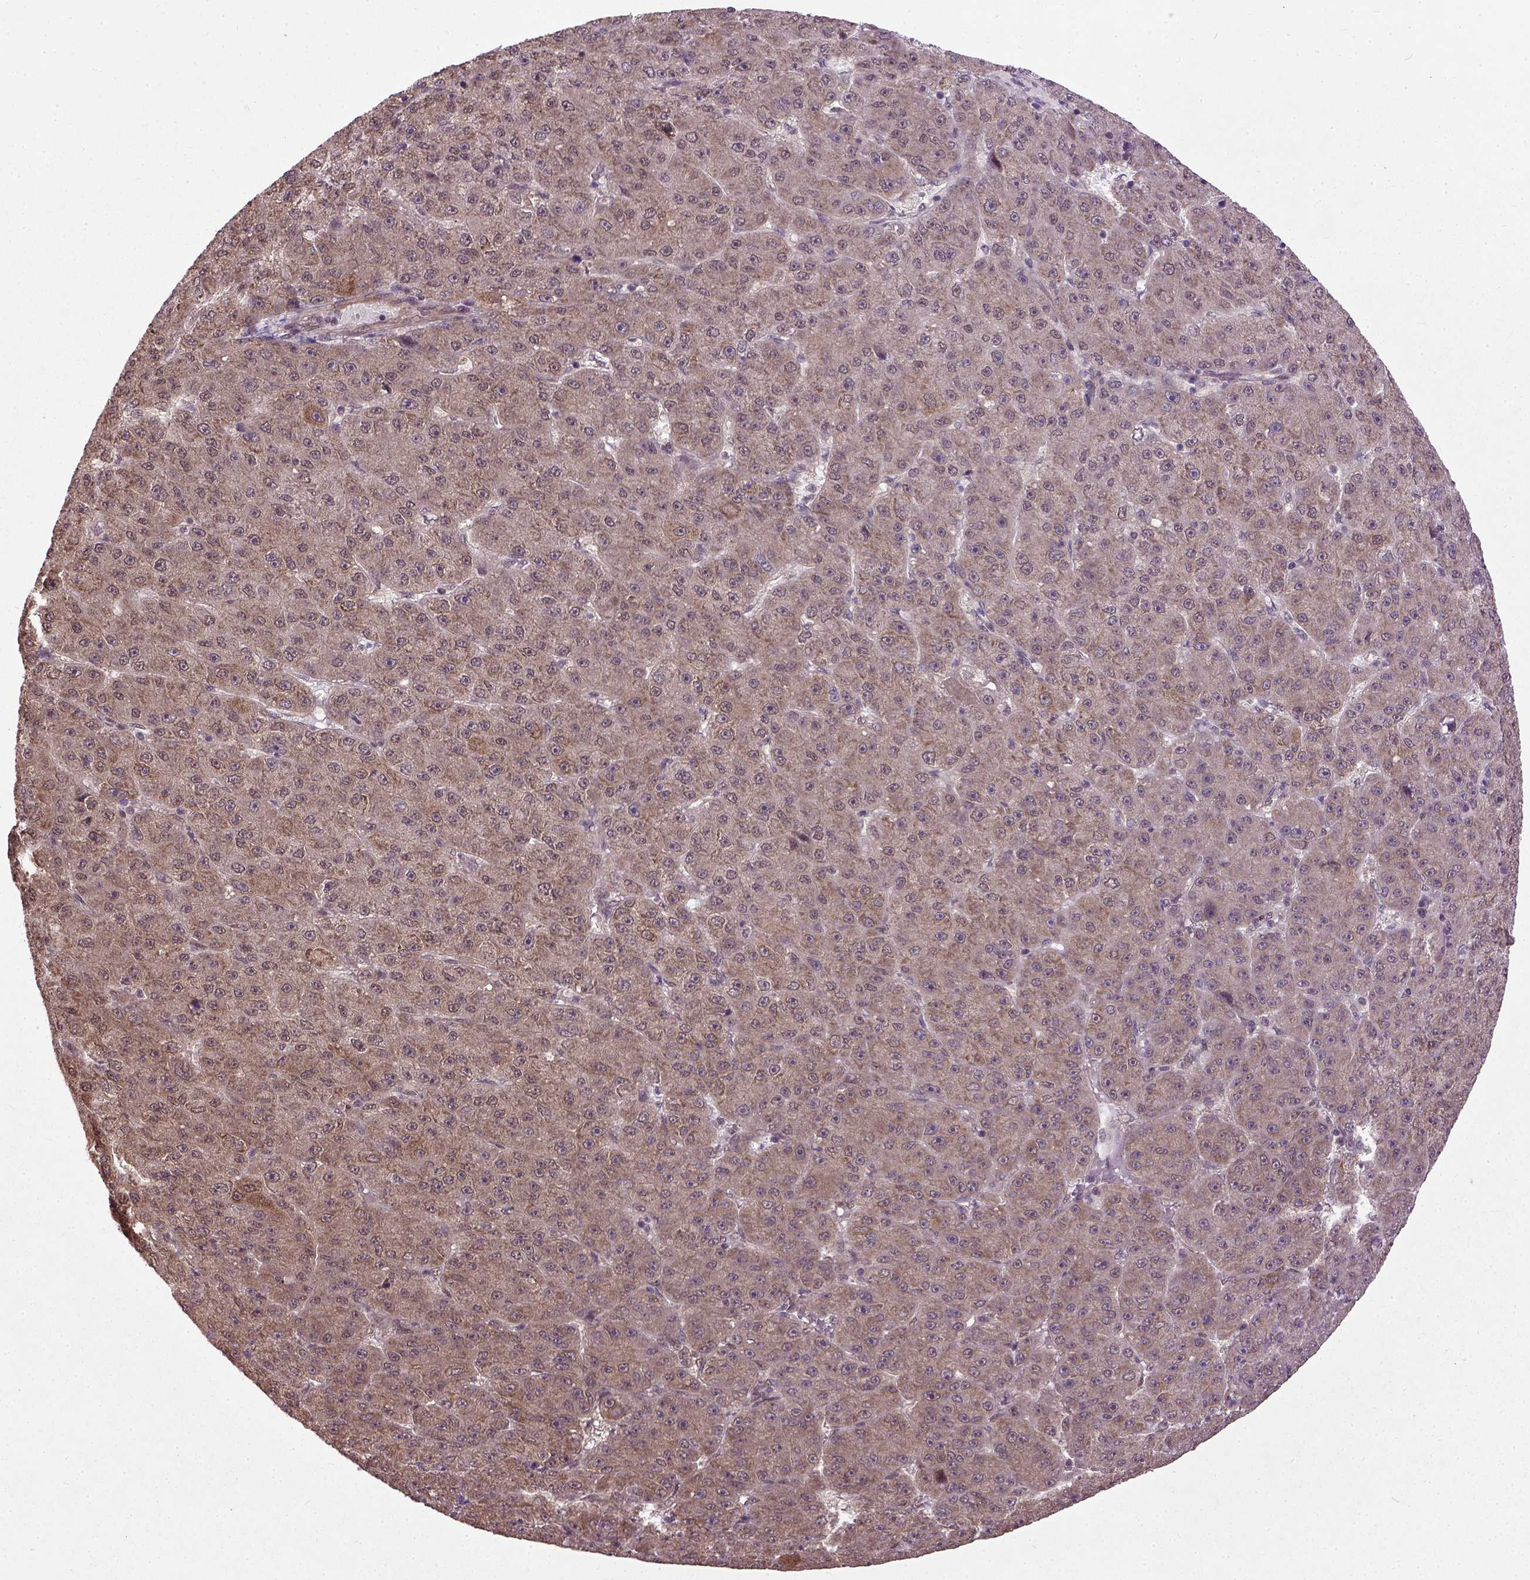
{"staining": {"intensity": "moderate", "quantity": ">75%", "location": "cytoplasmic/membranous"}, "tissue": "liver cancer", "cell_type": "Tumor cells", "image_type": "cancer", "snomed": [{"axis": "morphology", "description": "Carcinoma, Hepatocellular, NOS"}, {"axis": "topography", "description": "Liver"}], "caption": "The micrograph shows staining of hepatocellular carcinoma (liver), revealing moderate cytoplasmic/membranous protein staining (brown color) within tumor cells.", "gene": "UBA3", "patient": {"sex": "male", "age": 67}}